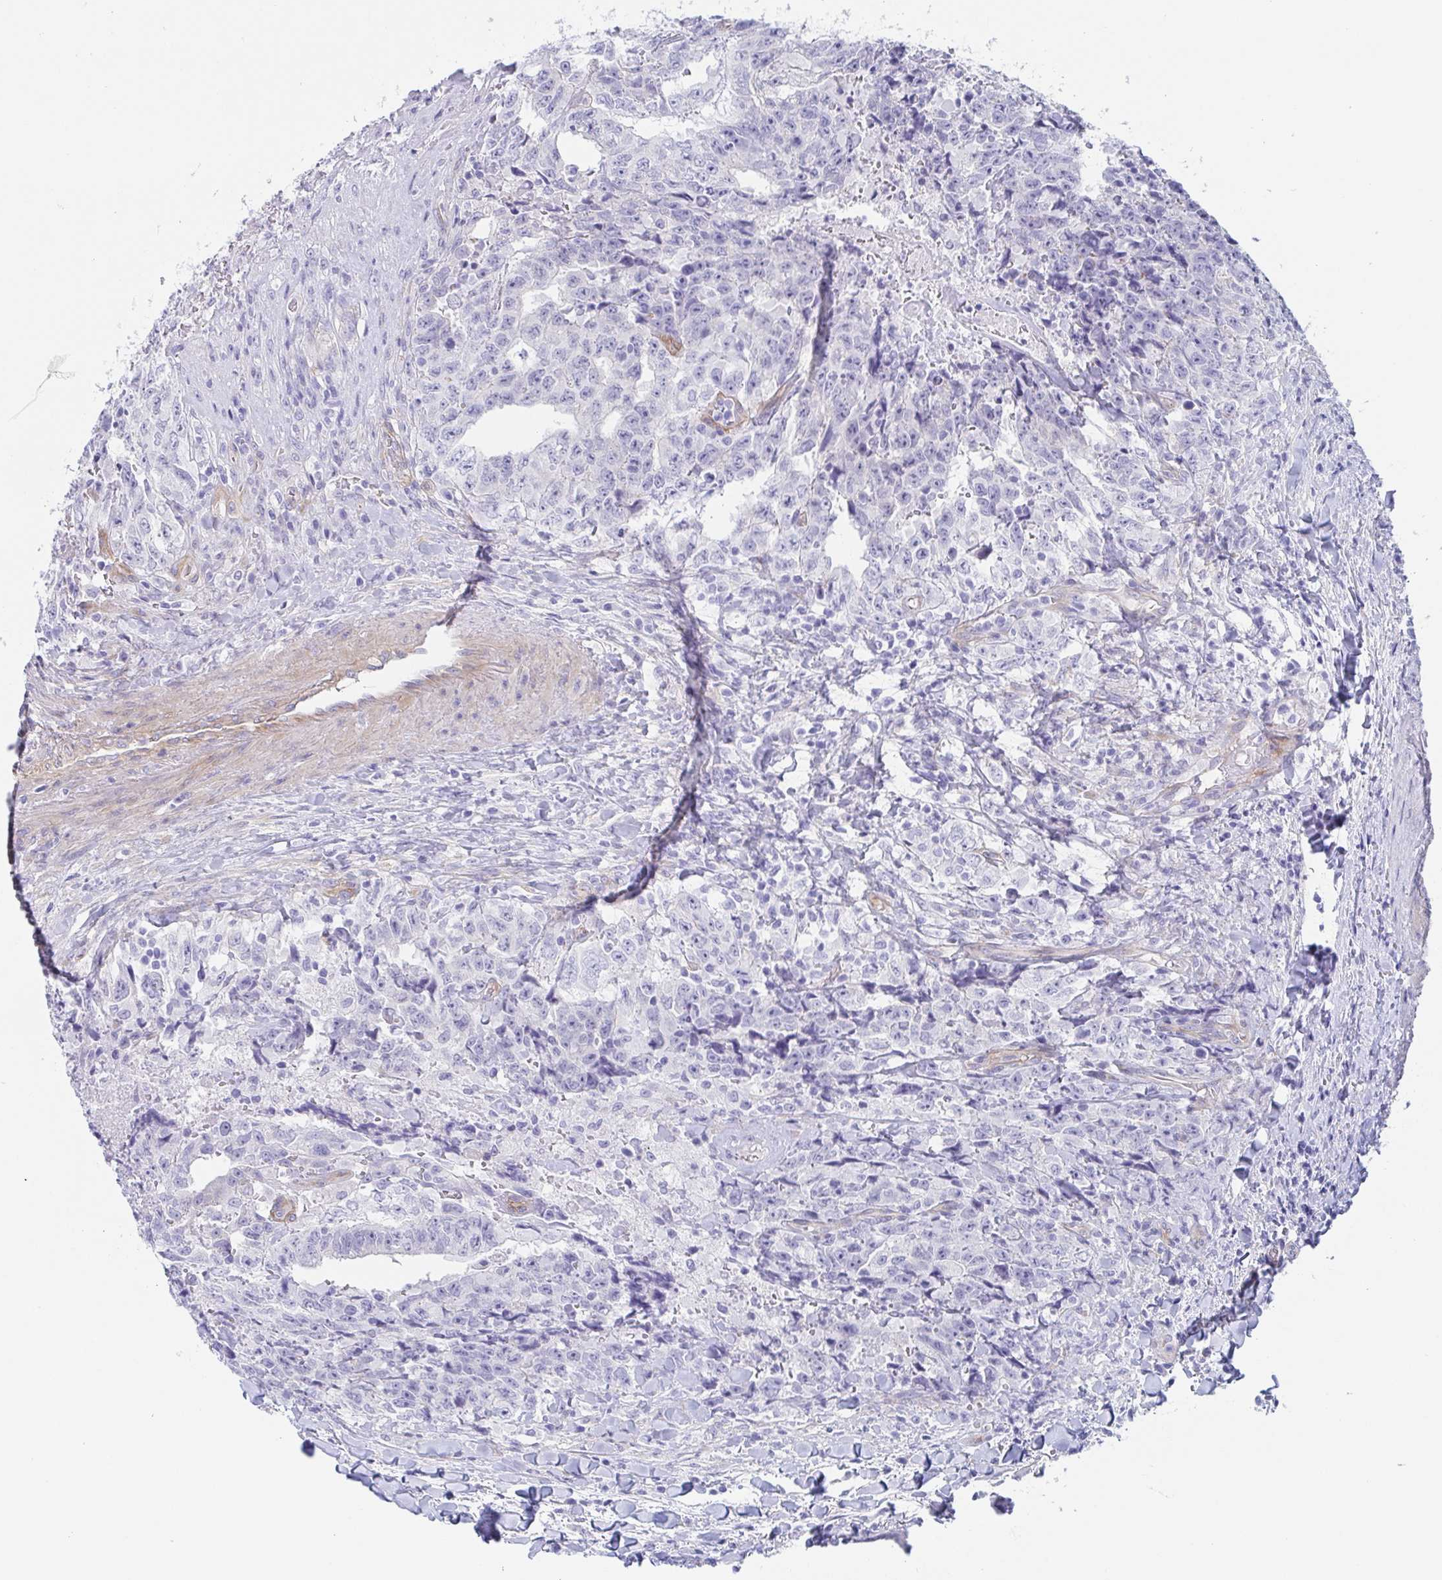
{"staining": {"intensity": "negative", "quantity": "none", "location": "none"}, "tissue": "testis cancer", "cell_type": "Tumor cells", "image_type": "cancer", "snomed": [{"axis": "morphology", "description": "Carcinoma, Embryonal, NOS"}, {"axis": "topography", "description": "Testis"}], "caption": "The micrograph shows no significant staining in tumor cells of embryonal carcinoma (testis). Brightfield microscopy of IHC stained with DAB (3,3'-diaminobenzidine) (brown) and hematoxylin (blue), captured at high magnification.", "gene": "DYNC1I1", "patient": {"sex": "male", "age": 24}}